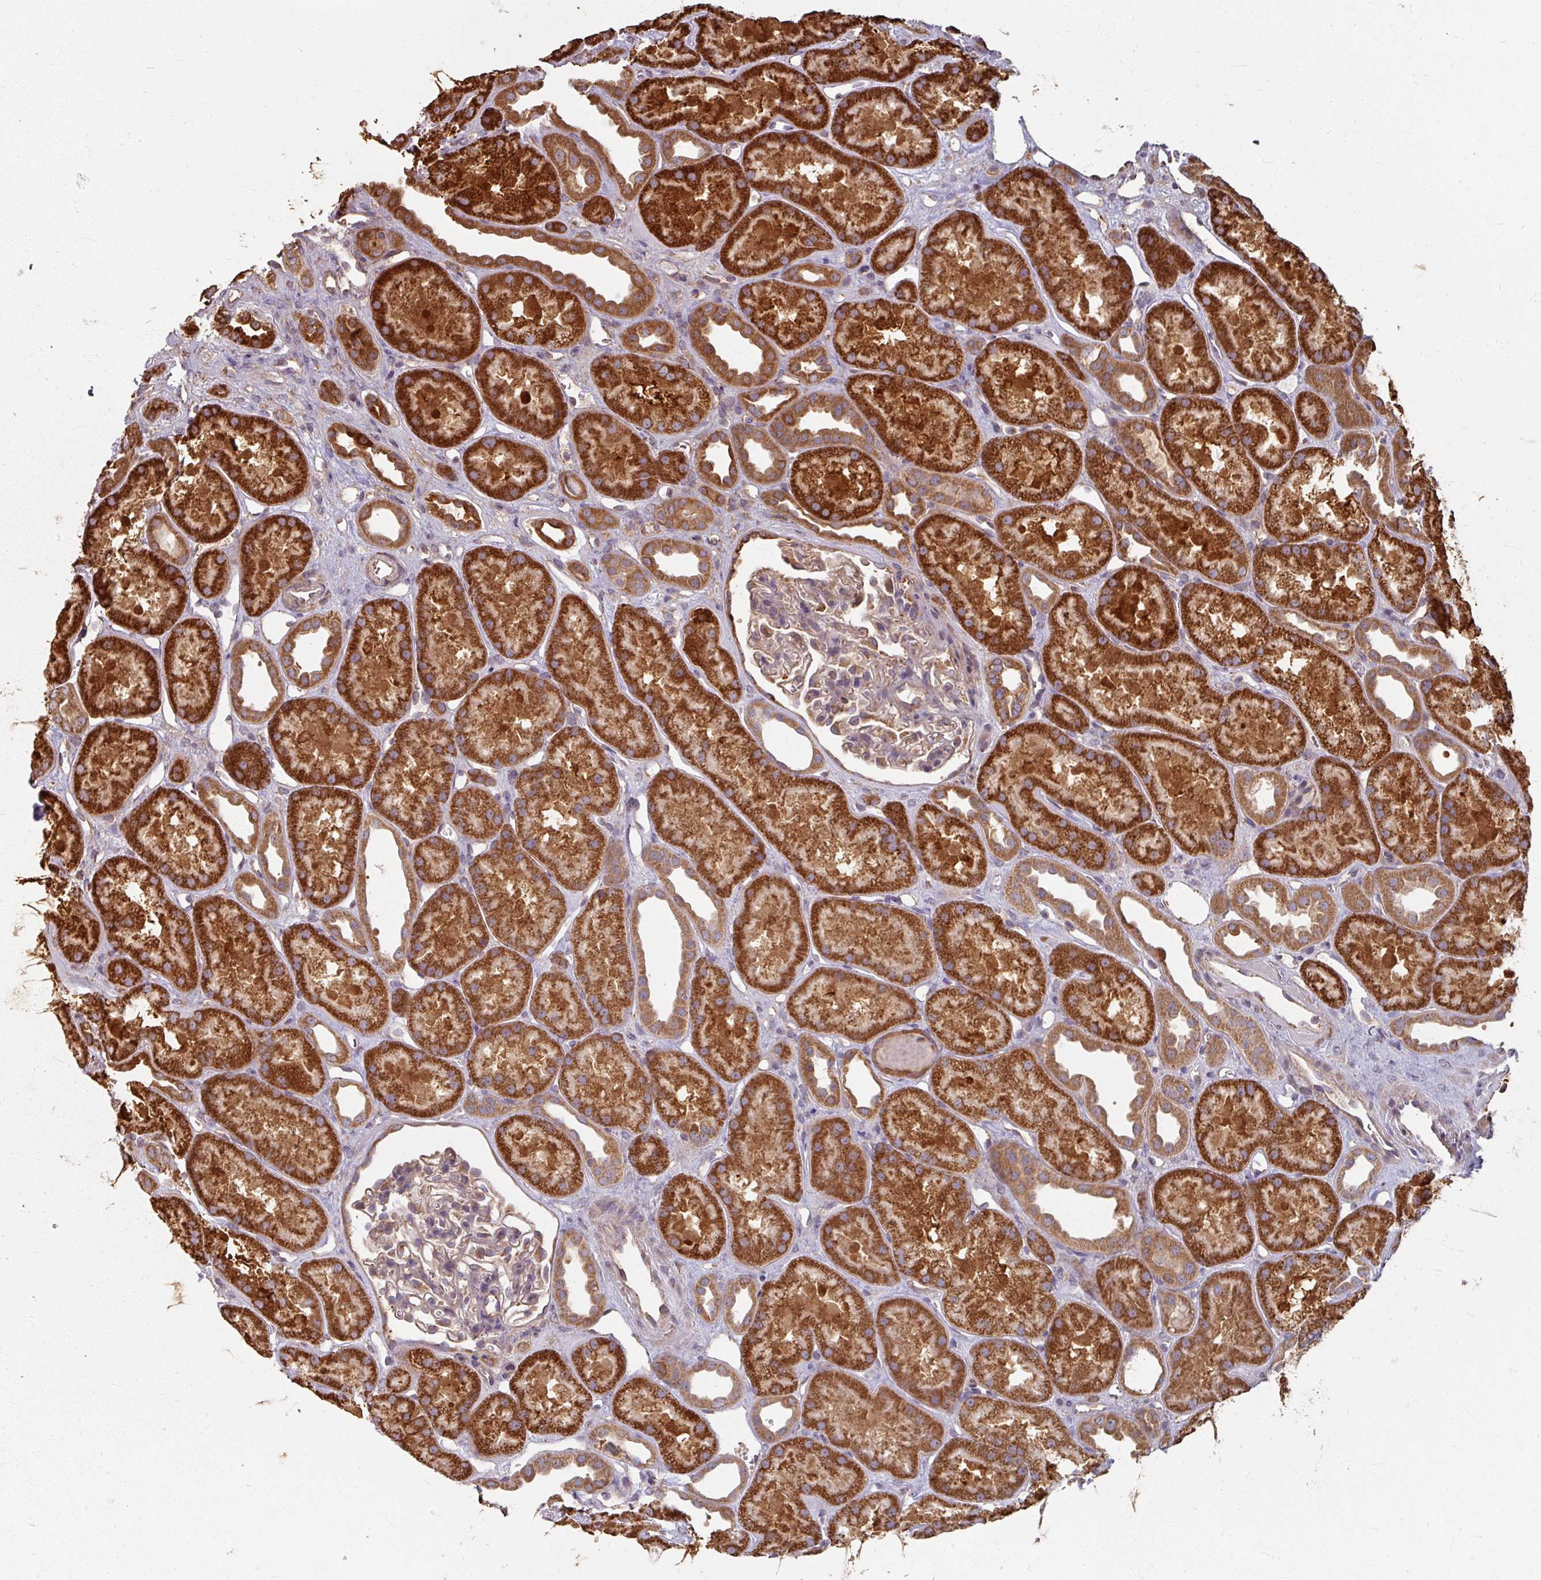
{"staining": {"intensity": "weak", "quantity": "<25%", "location": "cytoplasmic/membranous"}, "tissue": "kidney", "cell_type": "Cells in glomeruli", "image_type": "normal", "snomed": [{"axis": "morphology", "description": "Normal tissue, NOS"}, {"axis": "topography", "description": "Kidney"}], "caption": "DAB (3,3'-diaminobenzidine) immunohistochemical staining of unremarkable human kidney shows no significant positivity in cells in glomeruli.", "gene": "CCDC68", "patient": {"sex": "male", "age": 61}}